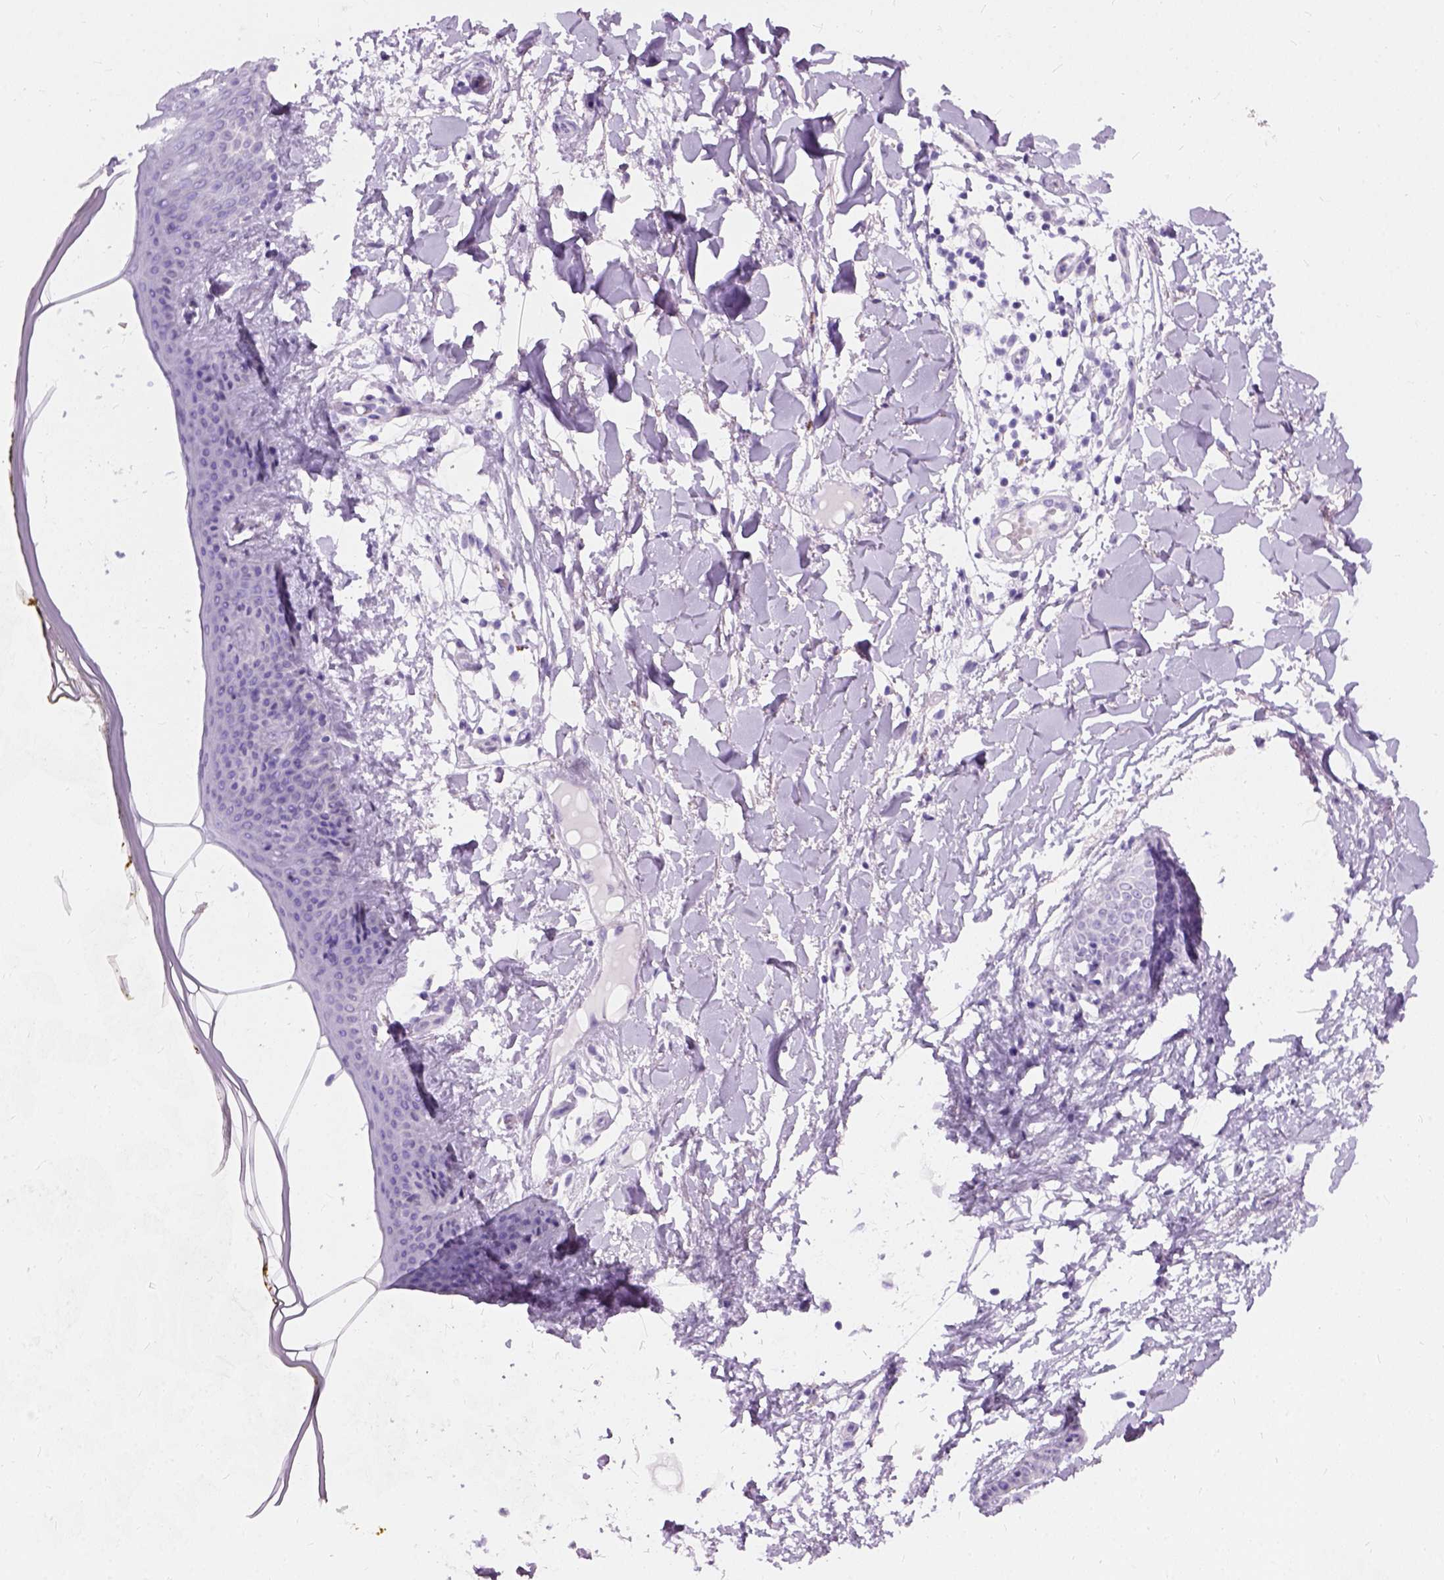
{"staining": {"intensity": "negative", "quantity": "none", "location": "none"}, "tissue": "skin", "cell_type": "Fibroblasts", "image_type": "normal", "snomed": [{"axis": "morphology", "description": "Normal tissue, NOS"}, {"axis": "topography", "description": "Skin"}], "caption": "Fibroblasts show no significant protein positivity in unremarkable skin. (Stains: DAB immunohistochemistry with hematoxylin counter stain, Microscopy: brightfield microscopy at high magnification).", "gene": "AXDND1", "patient": {"sex": "female", "age": 34}}